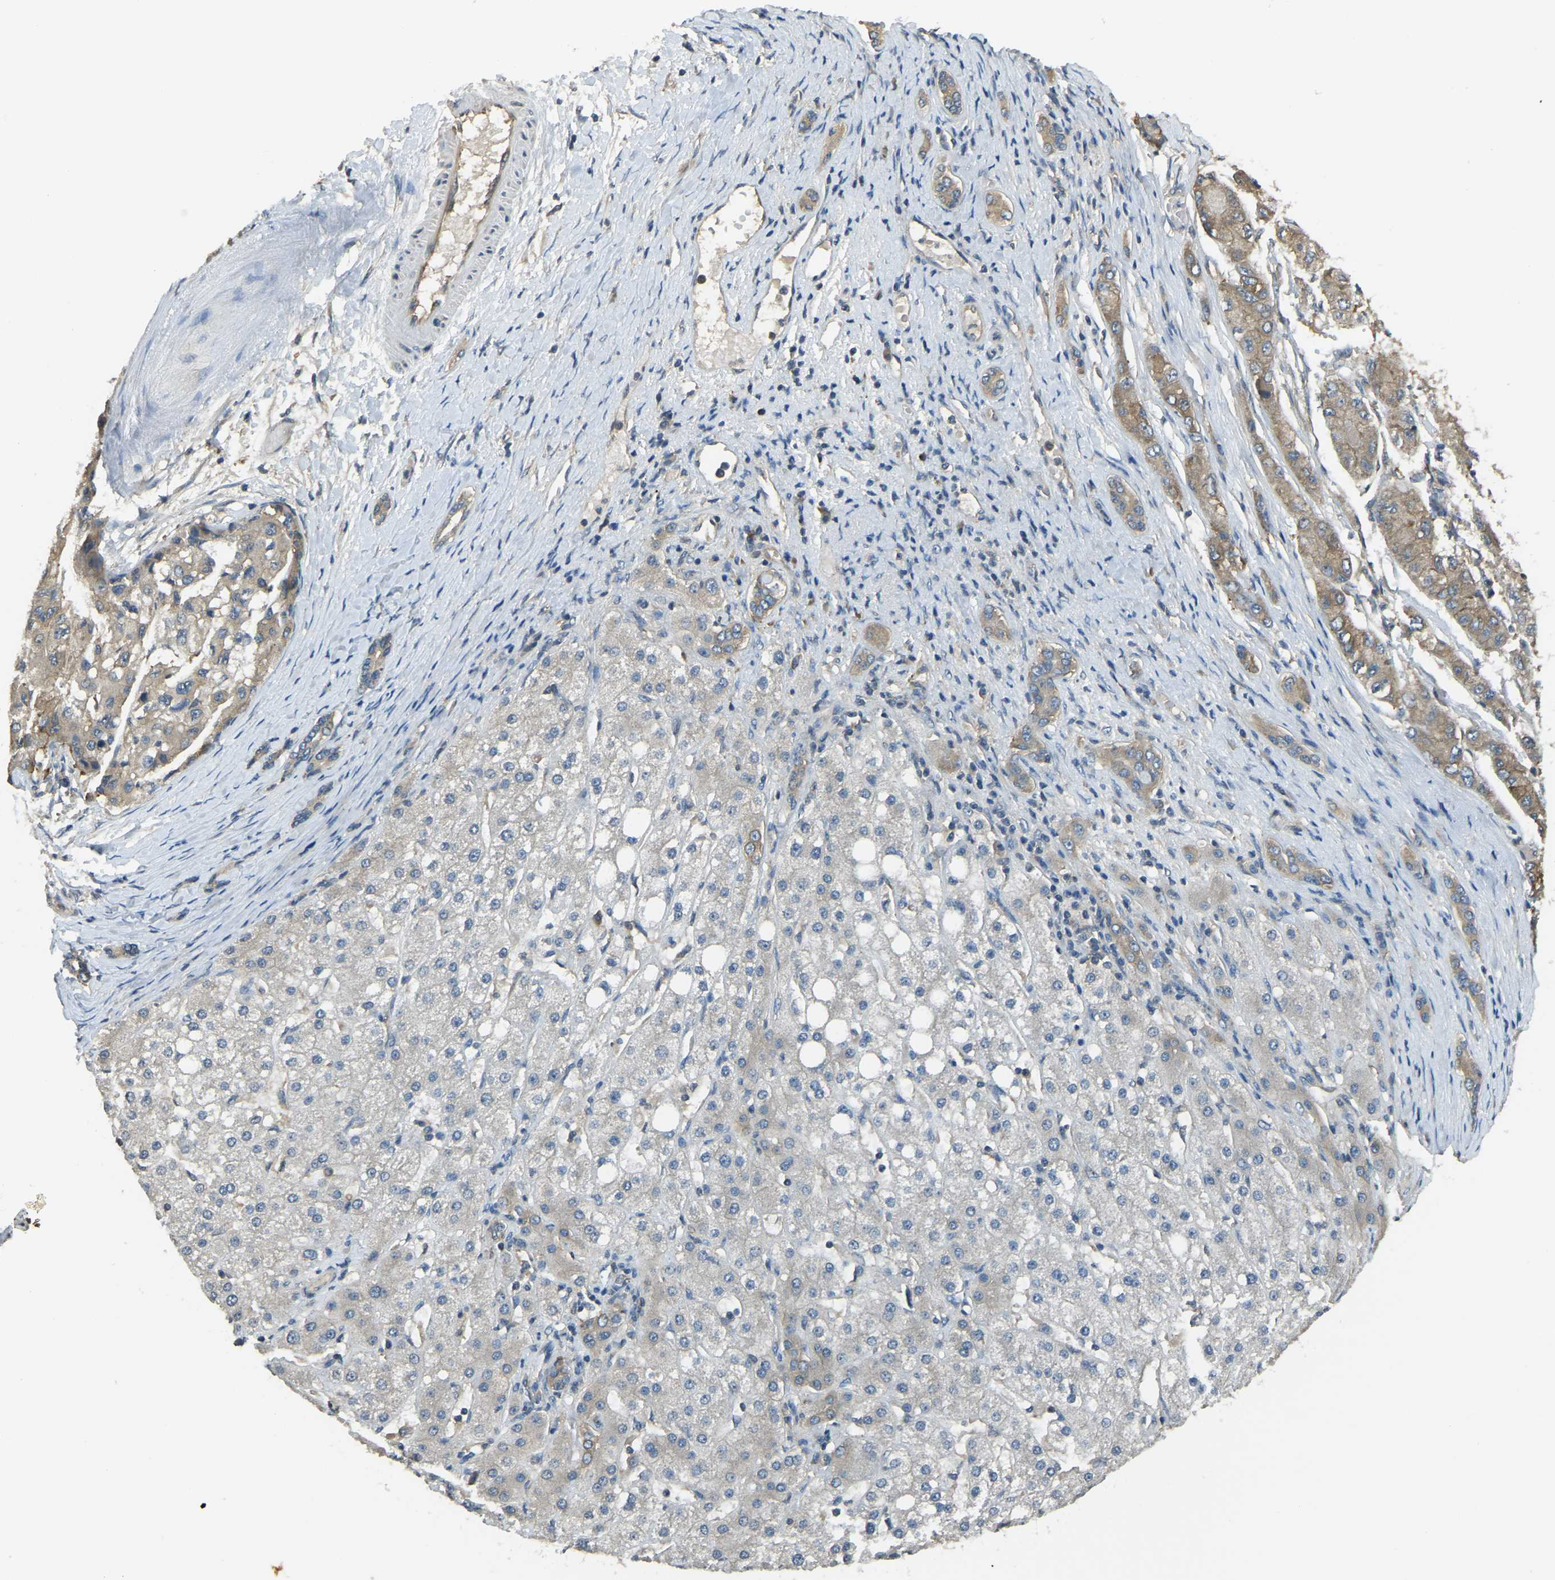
{"staining": {"intensity": "moderate", "quantity": "25%-75%", "location": "cytoplasmic/membranous"}, "tissue": "liver cancer", "cell_type": "Tumor cells", "image_type": "cancer", "snomed": [{"axis": "morphology", "description": "Carcinoma, Hepatocellular, NOS"}, {"axis": "topography", "description": "Liver"}], "caption": "Protein staining by immunohistochemistry reveals moderate cytoplasmic/membranous staining in approximately 25%-75% of tumor cells in hepatocellular carcinoma (liver).", "gene": "AIMP1", "patient": {"sex": "male", "age": 80}}